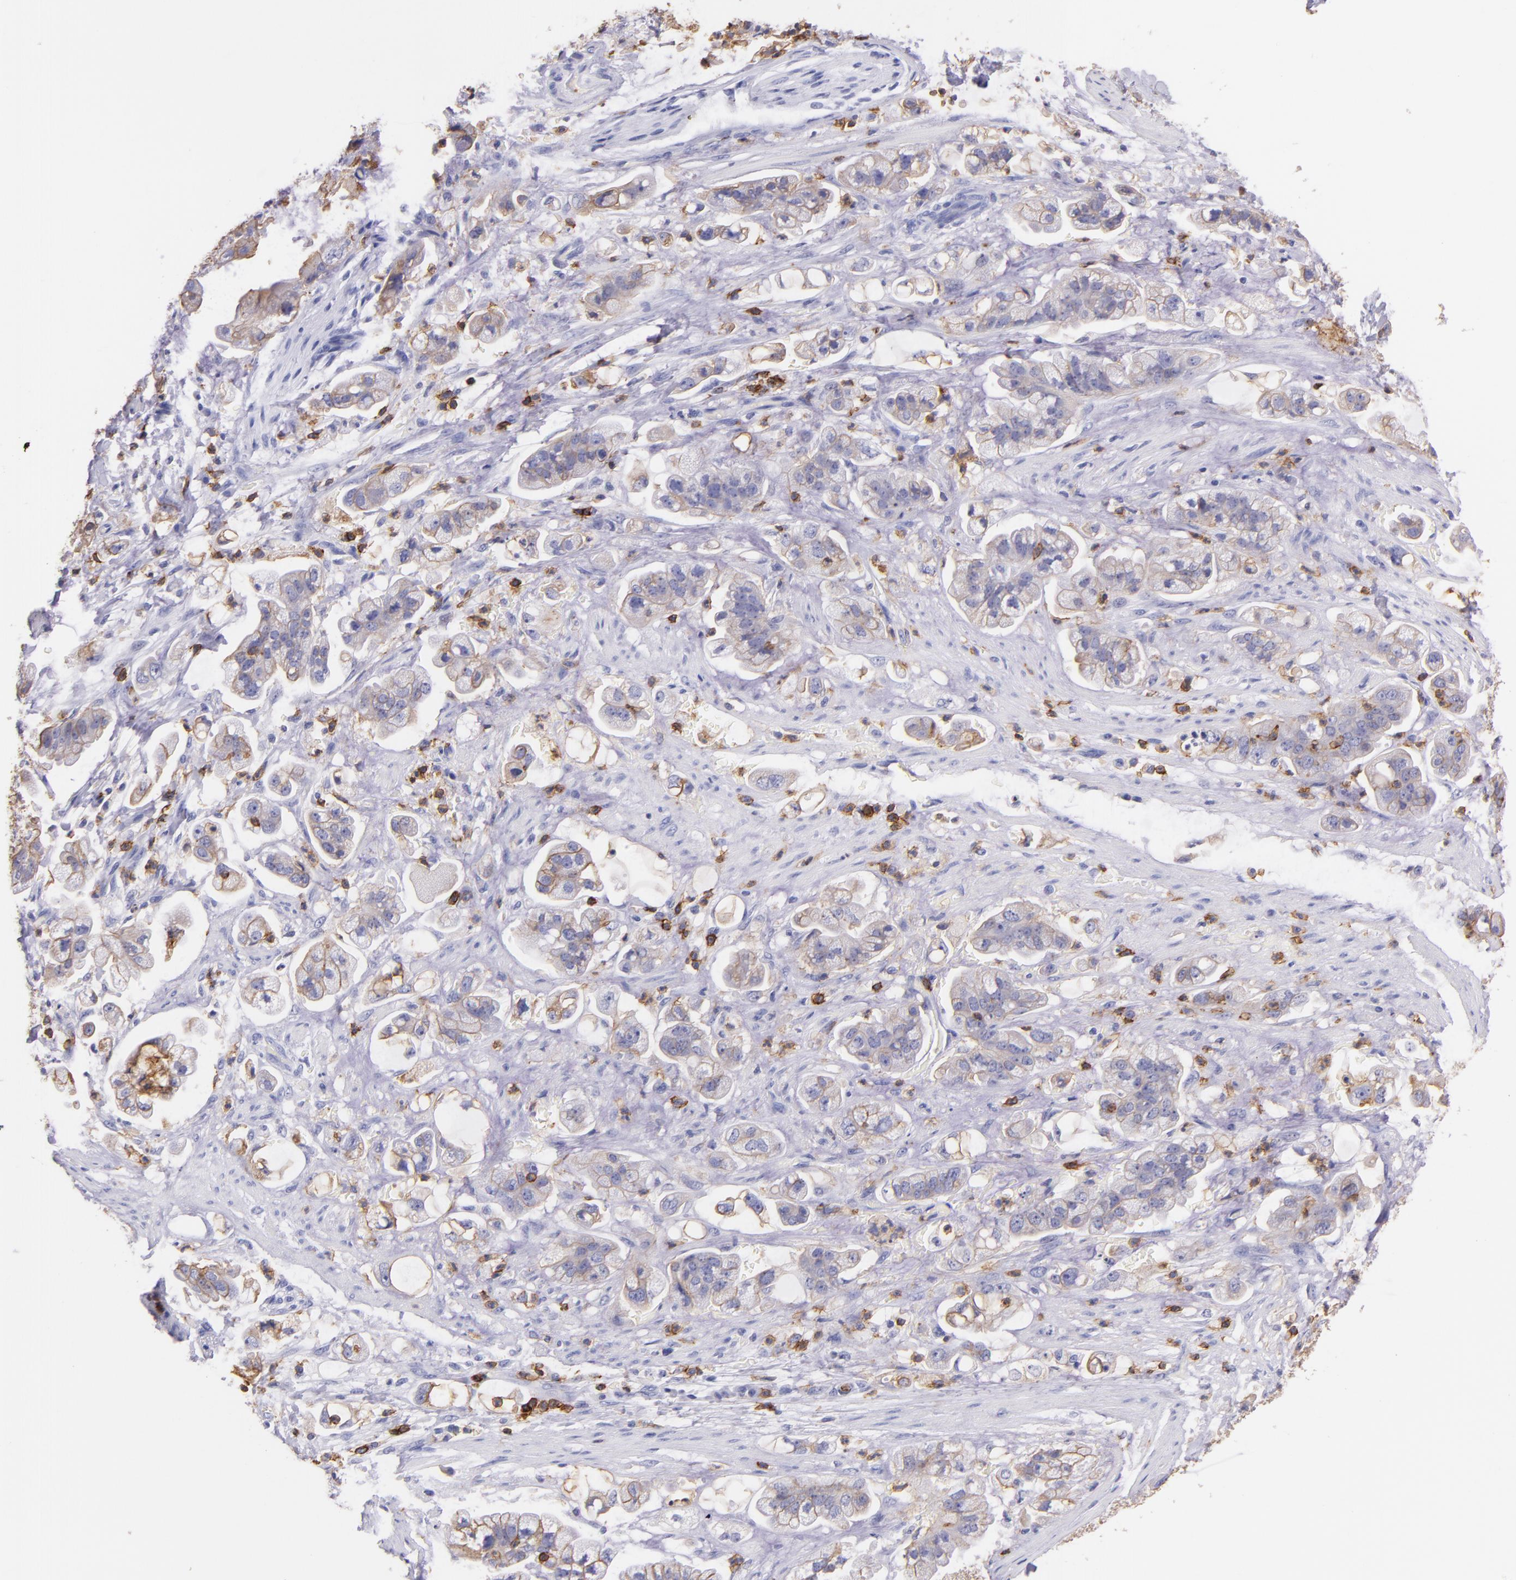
{"staining": {"intensity": "weak", "quantity": "25%-75%", "location": "cytoplasmic/membranous"}, "tissue": "stomach cancer", "cell_type": "Tumor cells", "image_type": "cancer", "snomed": [{"axis": "morphology", "description": "Adenocarcinoma, NOS"}, {"axis": "topography", "description": "Stomach"}], "caption": "Stomach cancer (adenocarcinoma) stained for a protein demonstrates weak cytoplasmic/membranous positivity in tumor cells.", "gene": "SPN", "patient": {"sex": "male", "age": 62}}